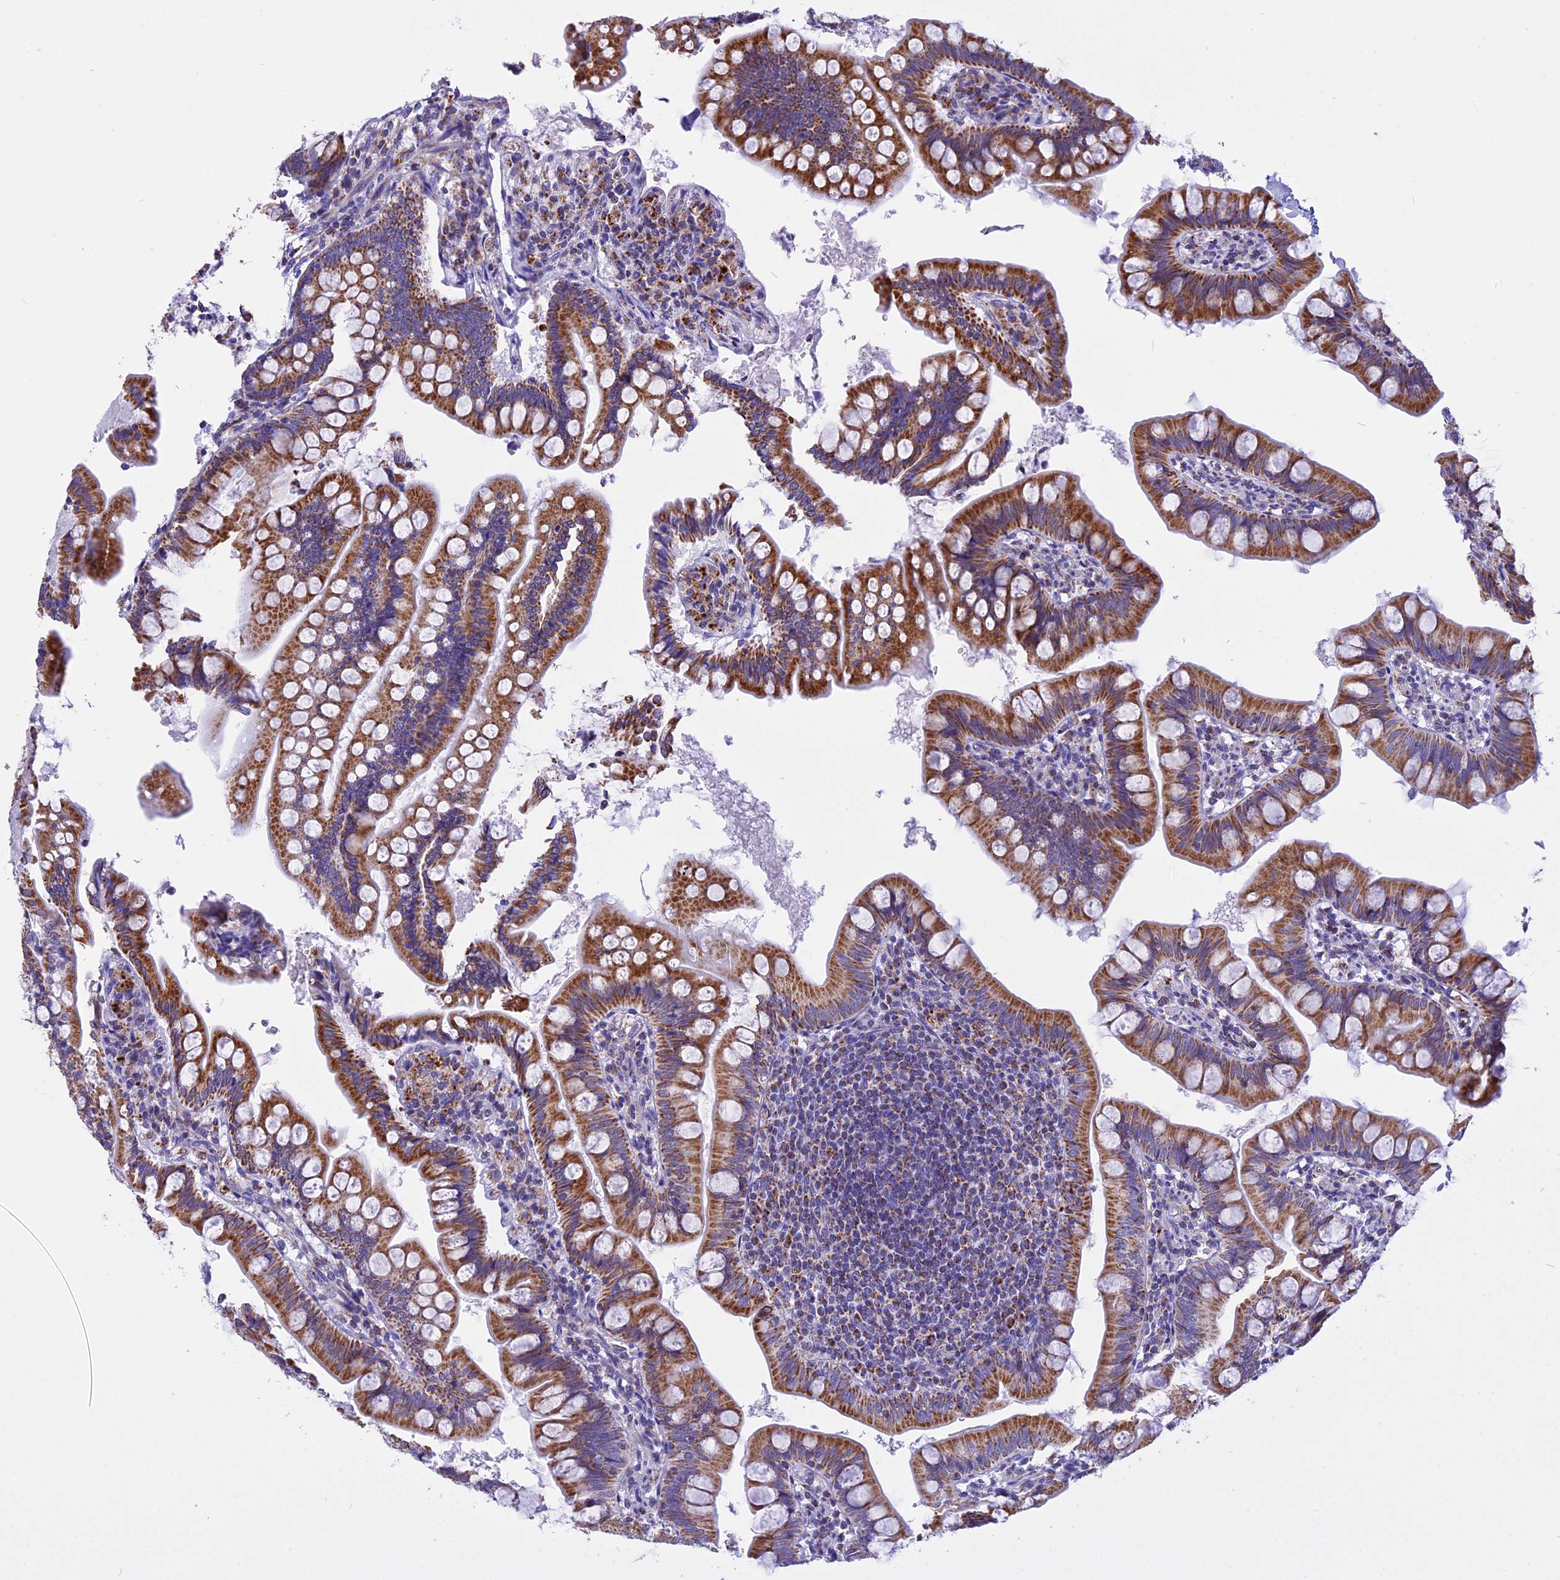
{"staining": {"intensity": "strong", "quantity": ">75%", "location": "cytoplasmic/membranous"}, "tissue": "small intestine", "cell_type": "Glandular cells", "image_type": "normal", "snomed": [{"axis": "morphology", "description": "Normal tissue, NOS"}, {"axis": "topography", "description": "Small intestine"}], "caption": "Immunohistochemical staining of normal human small intestine displays >75% levels of strong cytoplasmic/membranous protein staining in approximately >75% of glandular cells.", "gene": "VDAC2", "patient": {"sex": "male", "age": 7}}